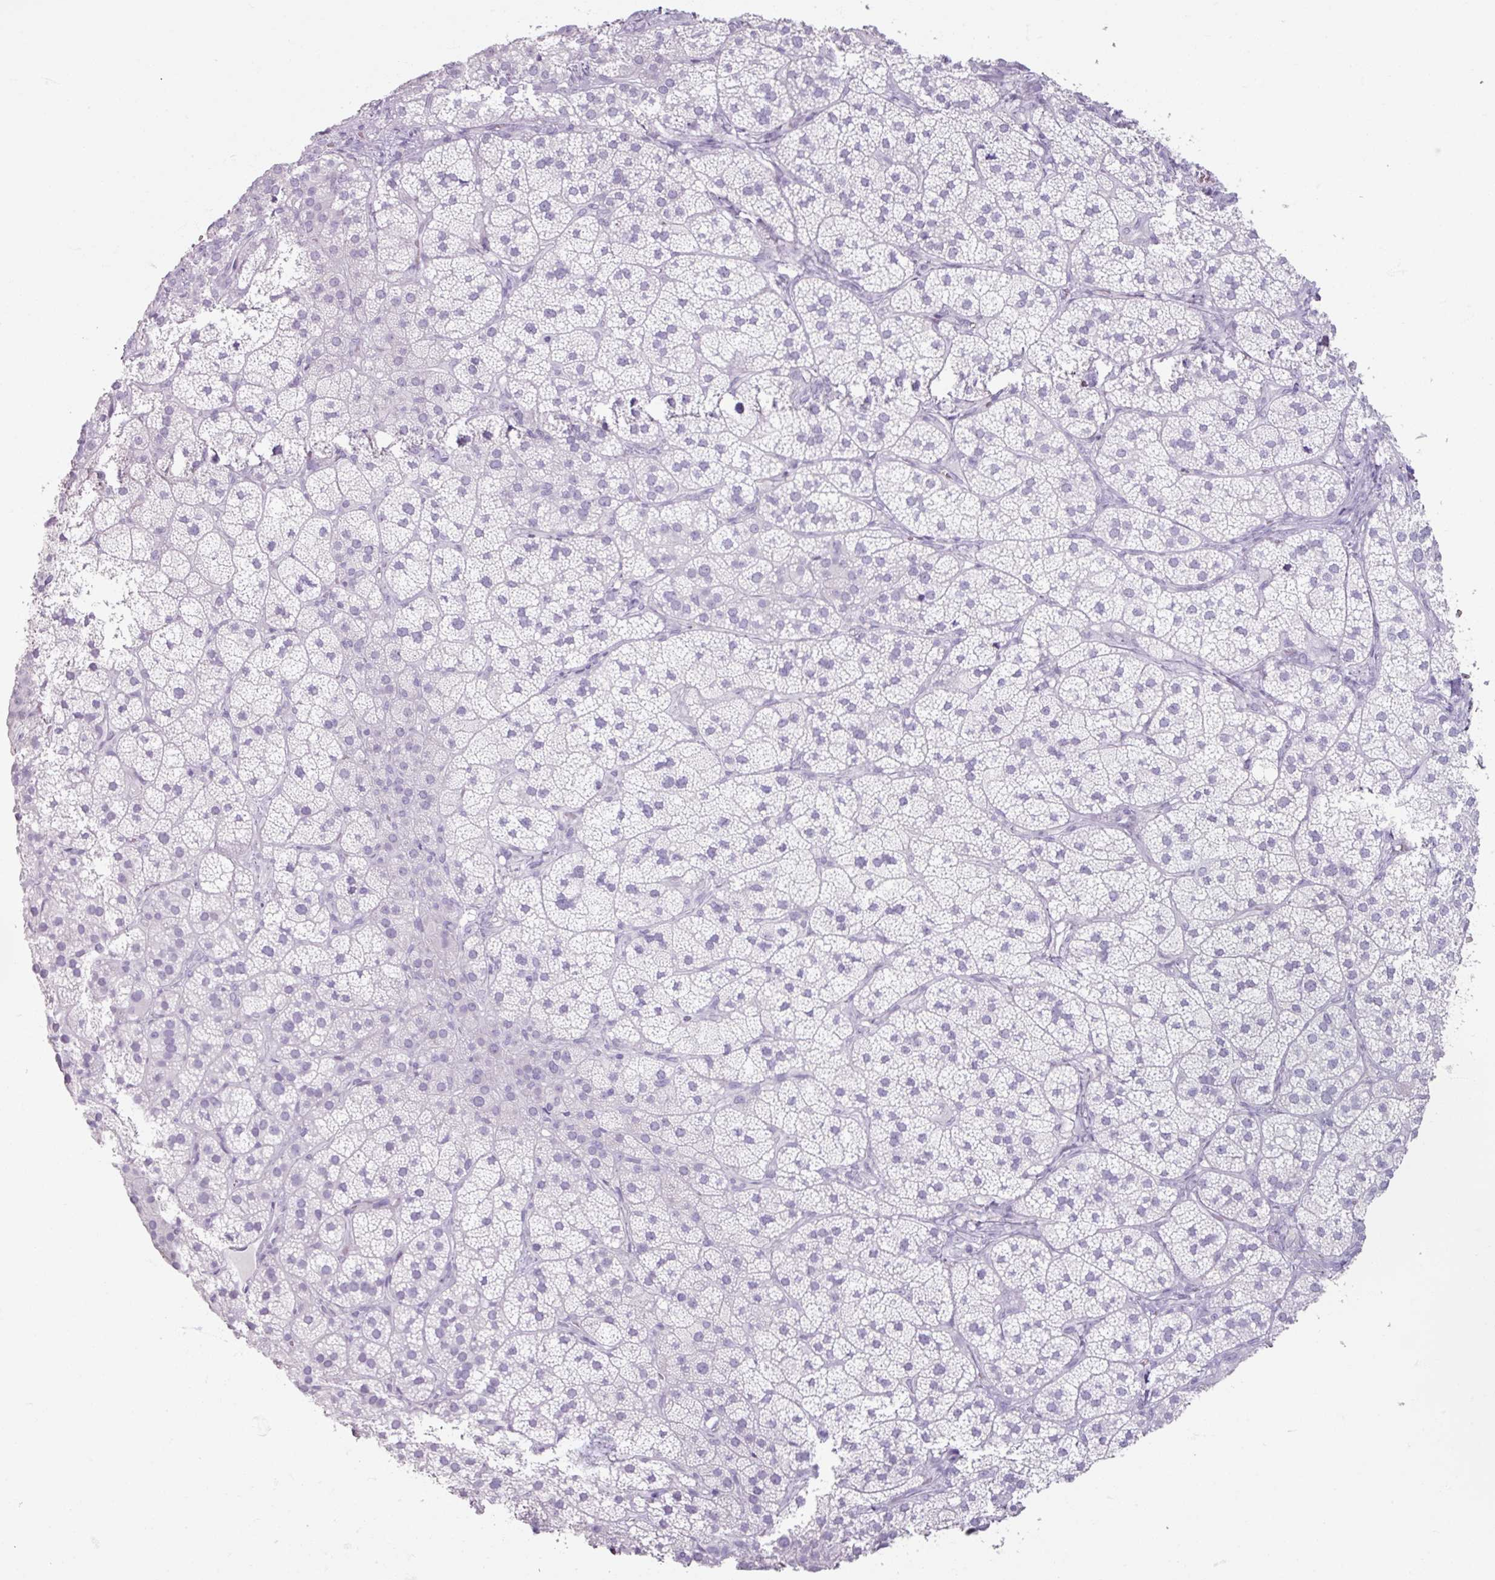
{"staining": {"intensity": "negative", "quantity": "none", "location": "none"}, "tissue": "adrenal gland", "cell_type": "Glandular cells", "image_type": "normal", "snomed": [{"axis": "morphology", "description": "Normal tissue, NOS"}, {"axis": "topography", "description": "Adrenal gland"}], "caption": "An immunohistochemistry histopathology image of benign adrenal gland is shown. There is no staining in glandular cells of adrenal gland. (DAB (3,3'-diaminobenzidine) IHC visualized using brightfield microscopy, high magnification).", "gene": "ARG1", "patient": {"sex": "female", "age": 58}}